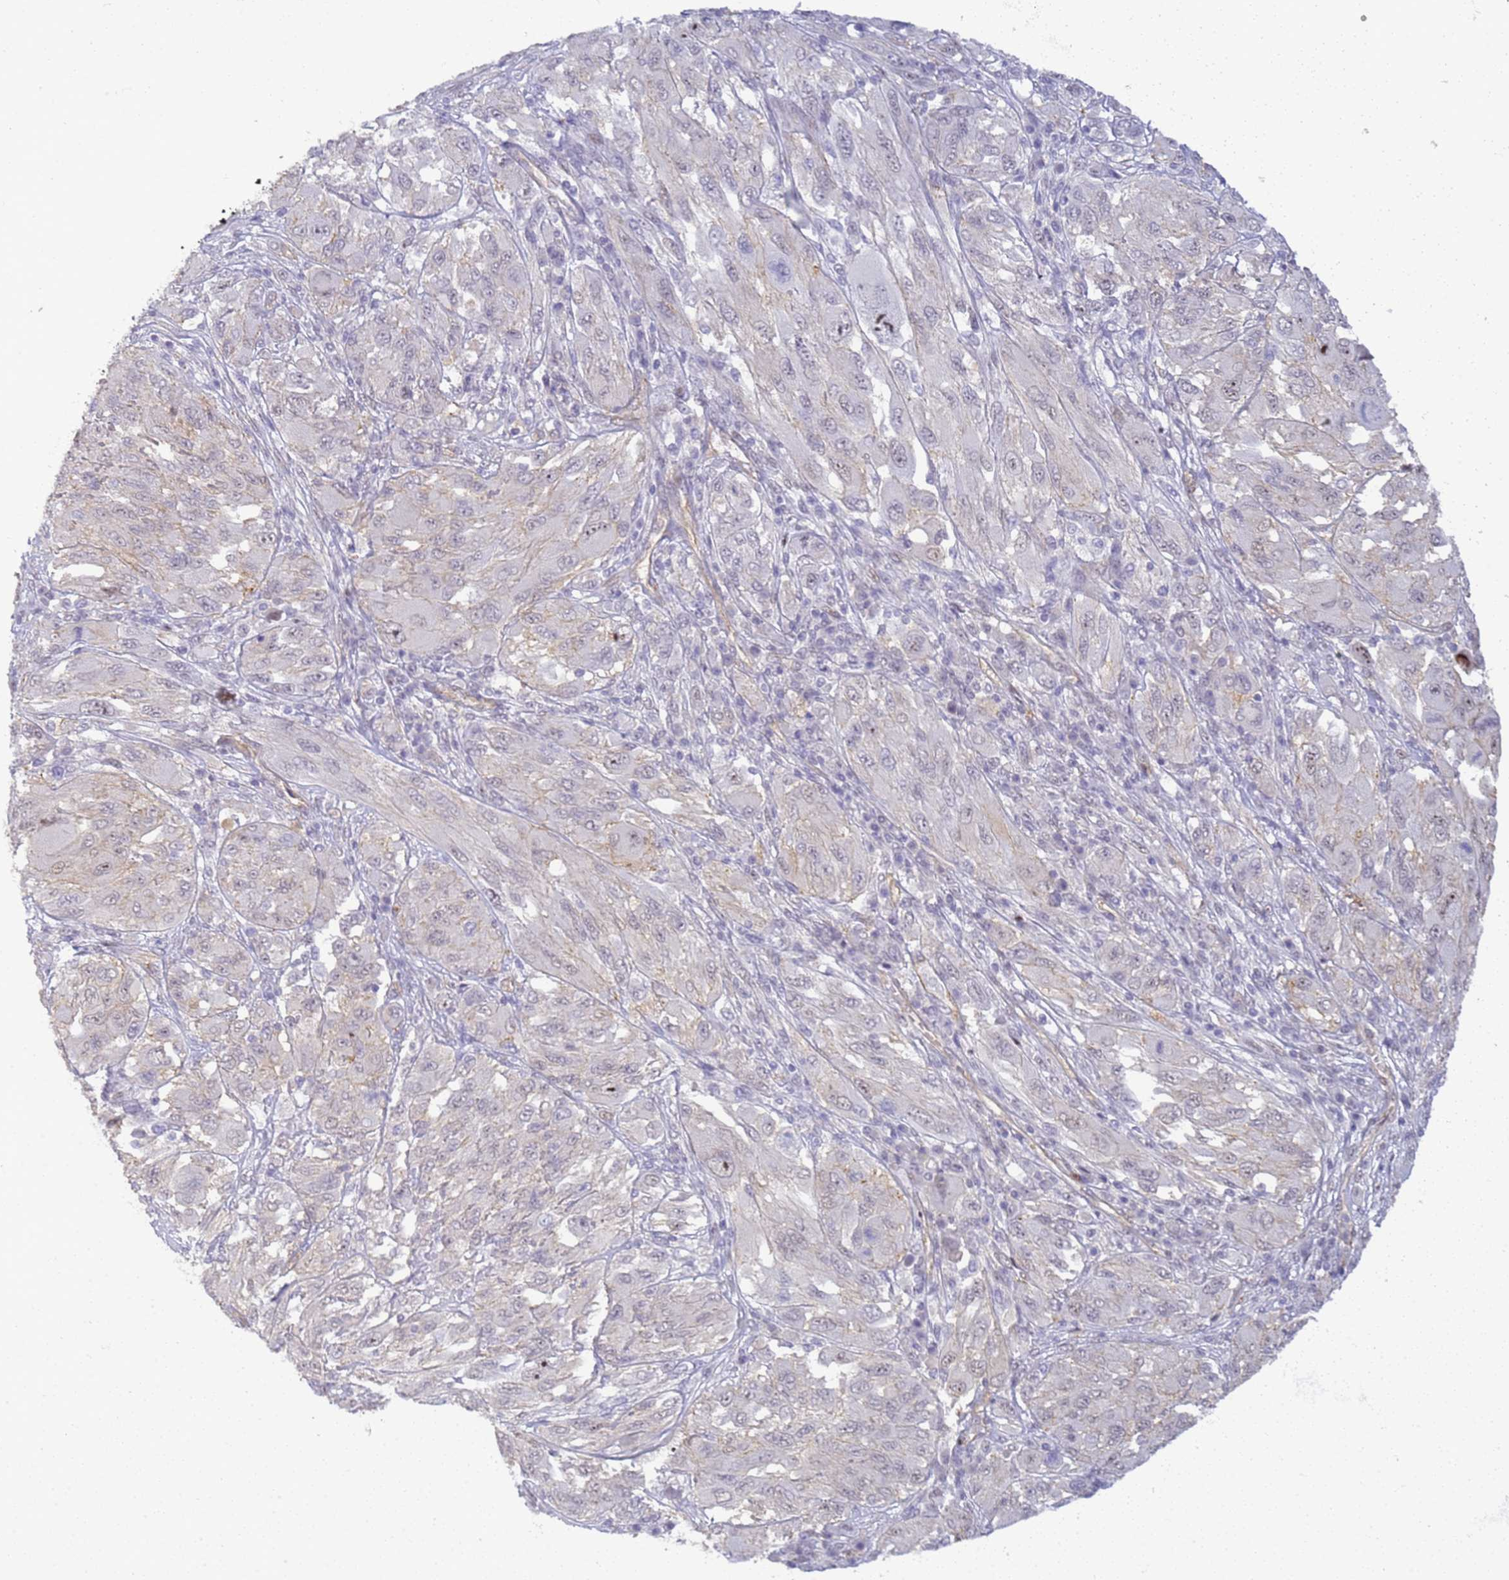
{"staining": {"intensity": "negative", "quantity": "none", "location": "none"}, "tissue": "melanoma", "cell_type": "Tumor cells", "image_type": "cancer", "snomed": [{"axis": "morphology", "description": "Malignant melanoma, NOS"}, {"axis": "topography", "description": "Skin"}], "caption": "Image shows no significant protein positivity in tumor cells of melanoma.", "gene": "GON4L", "patient": {"sex": "female", "age": 91}}